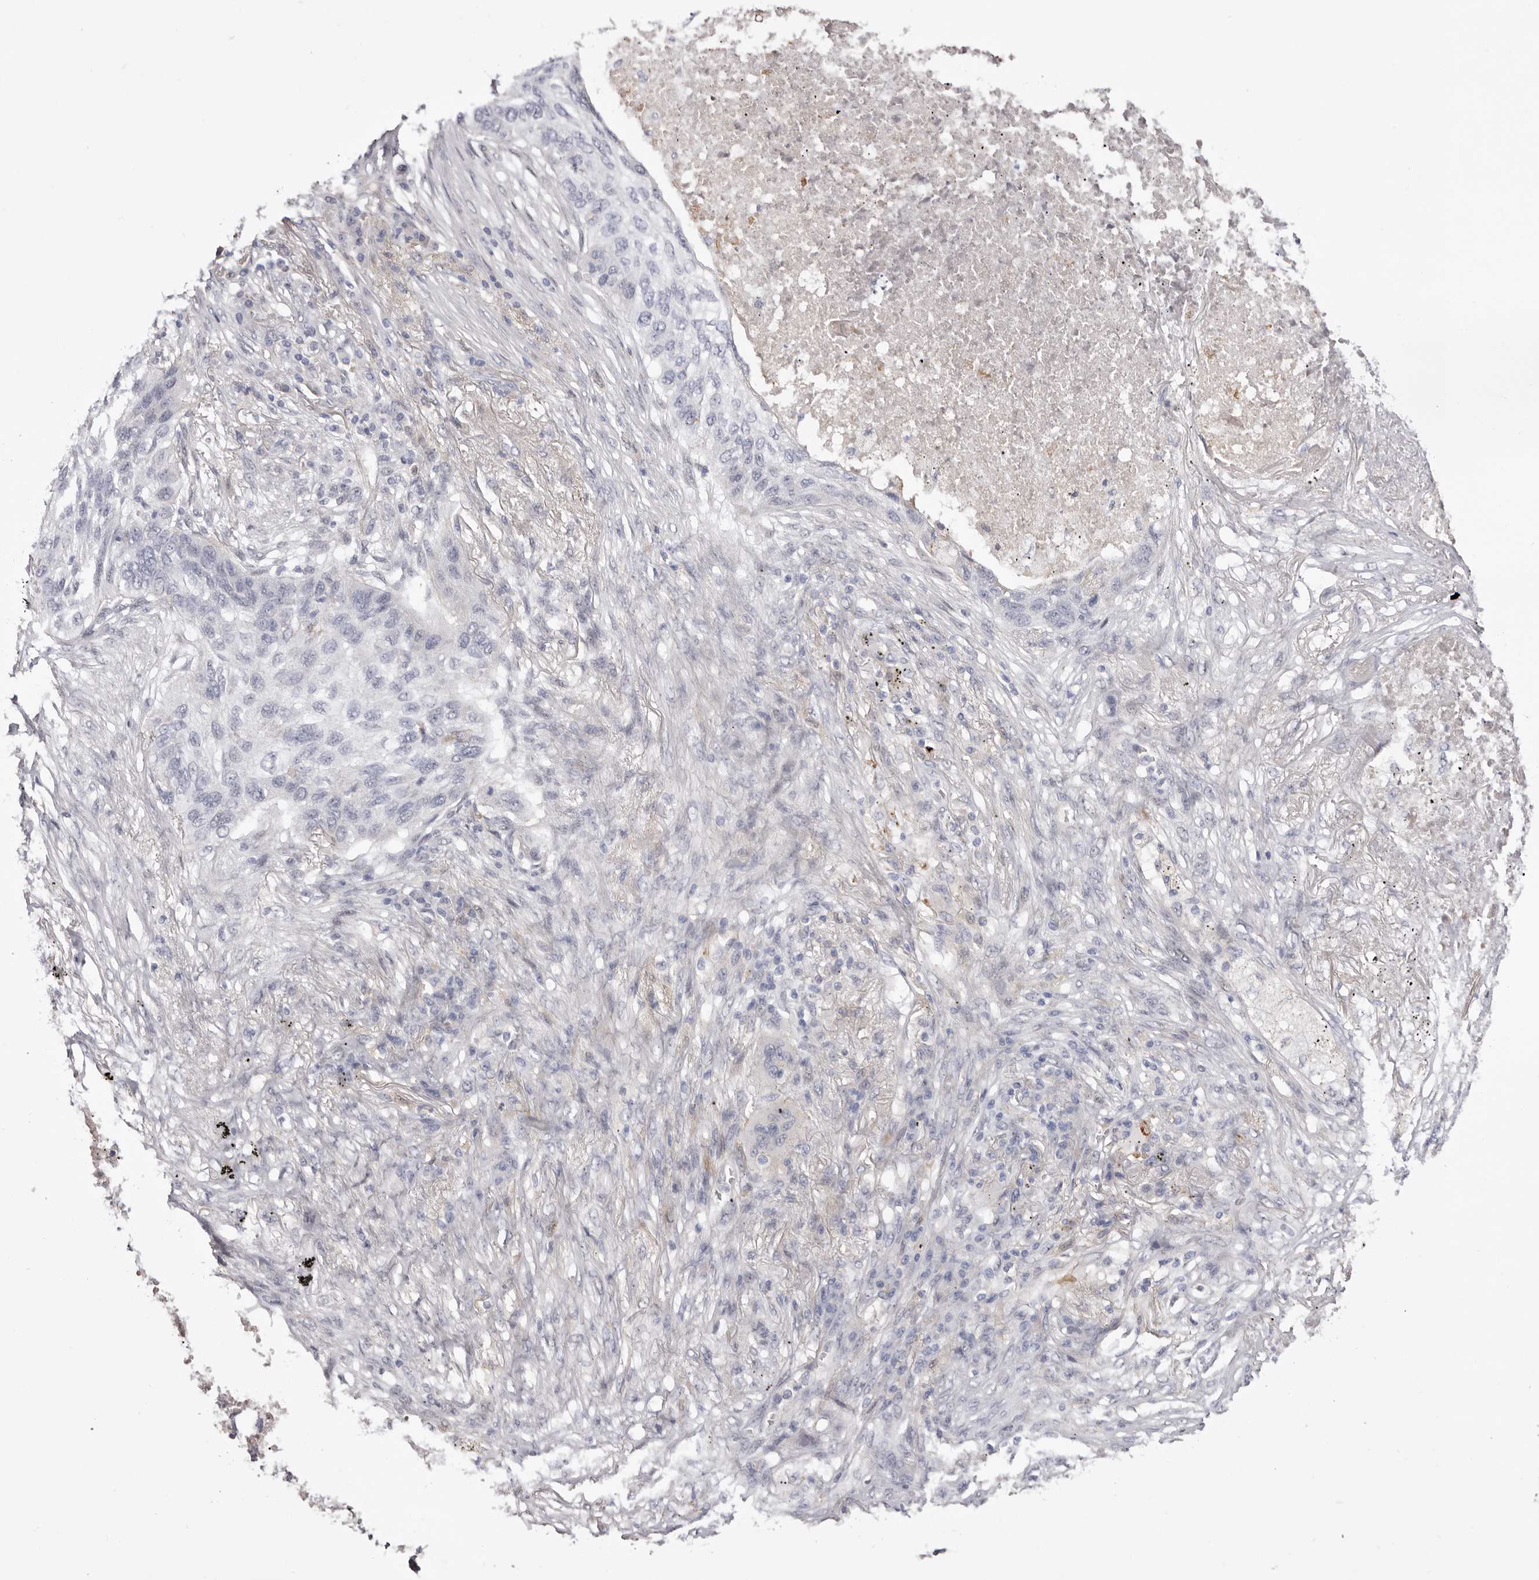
{"staining": {"intensity": "negative", "quantity": "none", "location": "none"}, "tissue": "lung cancer", "cell_type": "Tumor cells", "image_type": "cancer", "snomed": [{"axis": "morphology", "description": "Squamous cell carcinoma, NOS"}, {"axis": "topography", "description": "Lung"}], "caption": "The immunohistochemistry (IHC) image has no significant expression in tumor cells of lung cancer (squamous cell carcinoma) tissue.", "gene": "LMLN", "patient": {"sex": "female", "age": 63}}